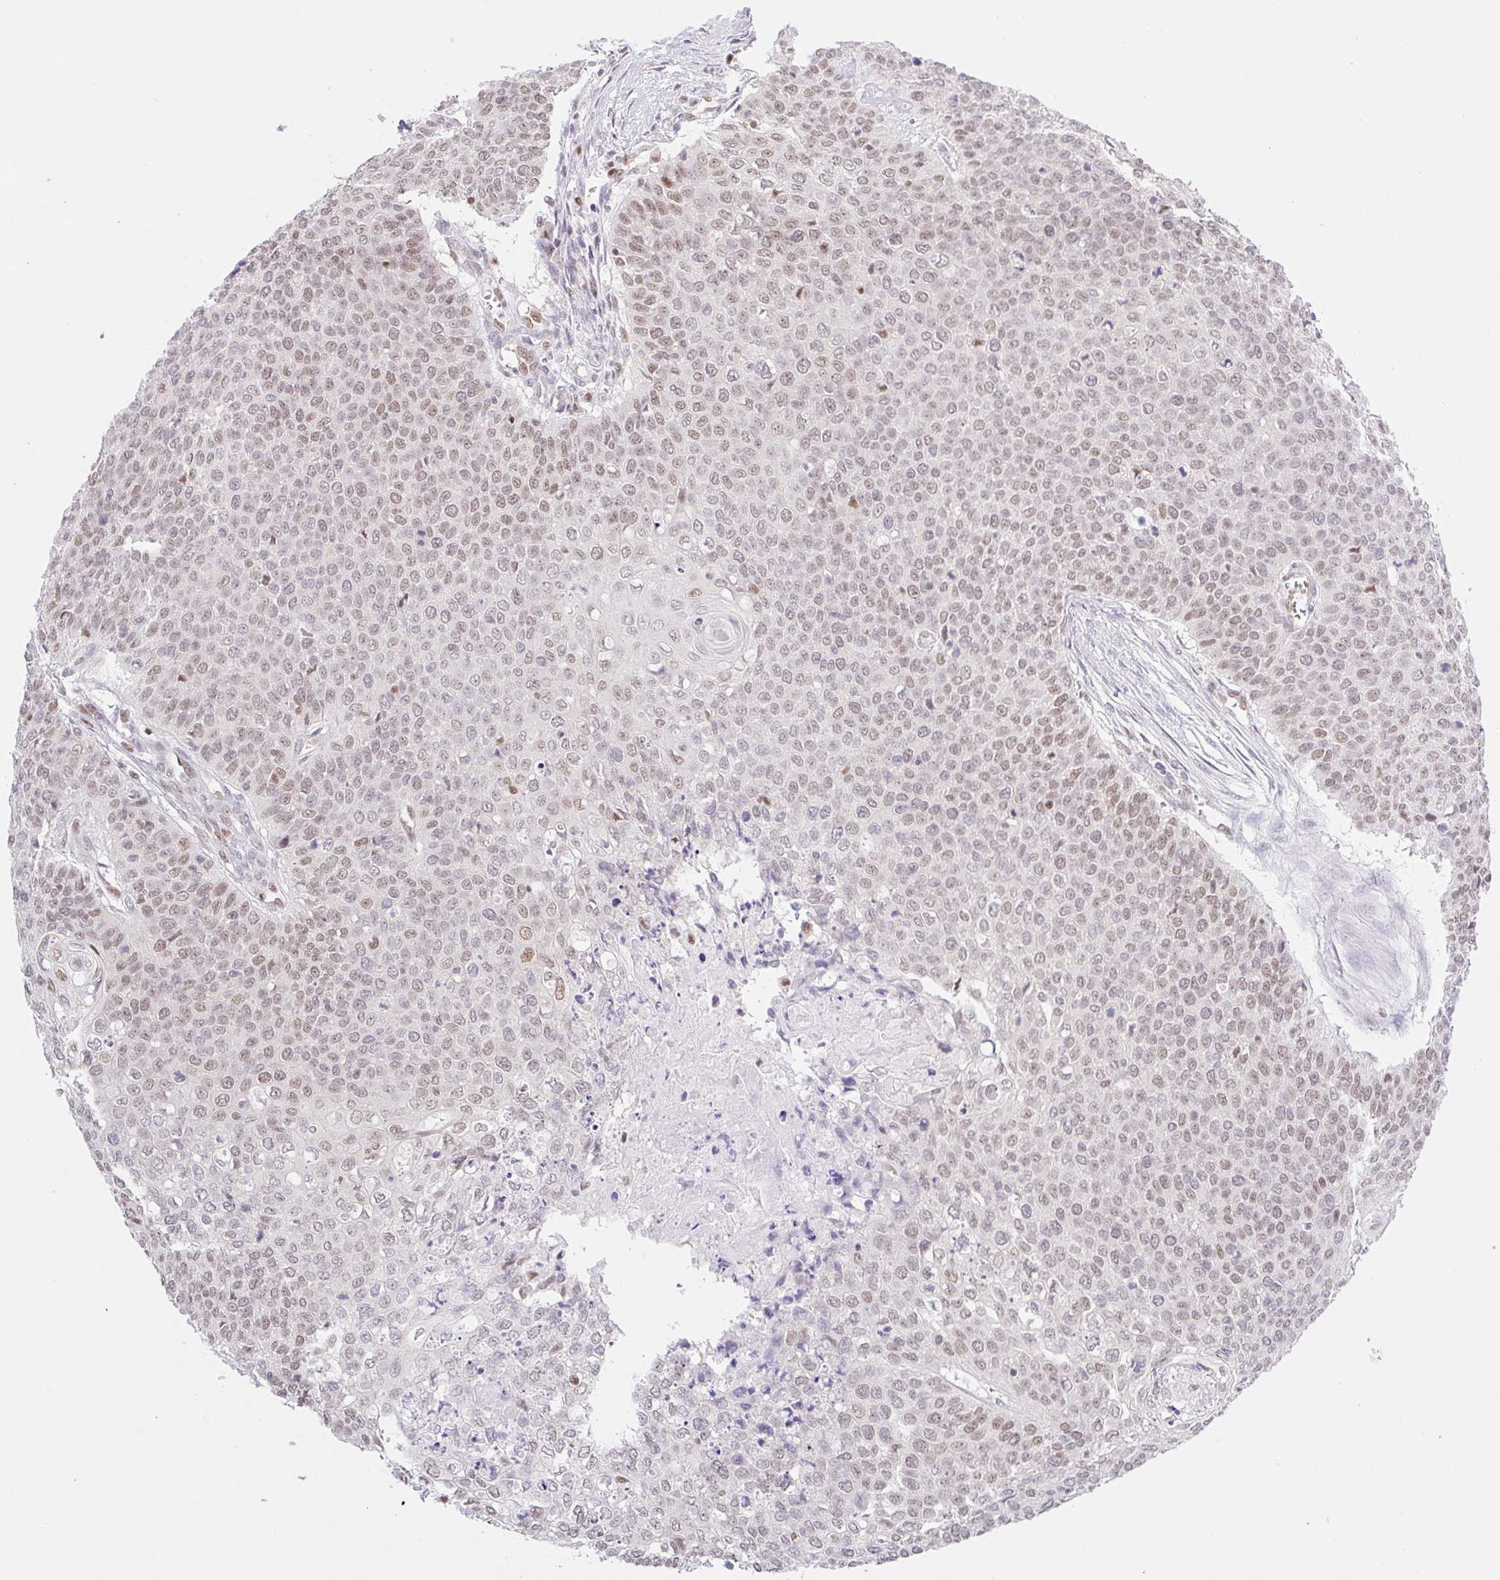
{"staining": {"intensity": "weak", "quantity": ">75%", "location": "nuclear"}, "tissue": "cervical cancer", "cell_type": "Tumor cells", "image_type": "cancer", "snomed": [{"axis": "morphology", "description": "Squamous cell carcinoma, NOS"}, {"axis": "topography", "description": "Cervix"}], "caption": "Weak nuclear protein staining is appreciated in about >75% of tumor cells in cervical squamous cell carcinoma.", "gene": "TLE3", "patient": {"sex": "female", "age": 39}}